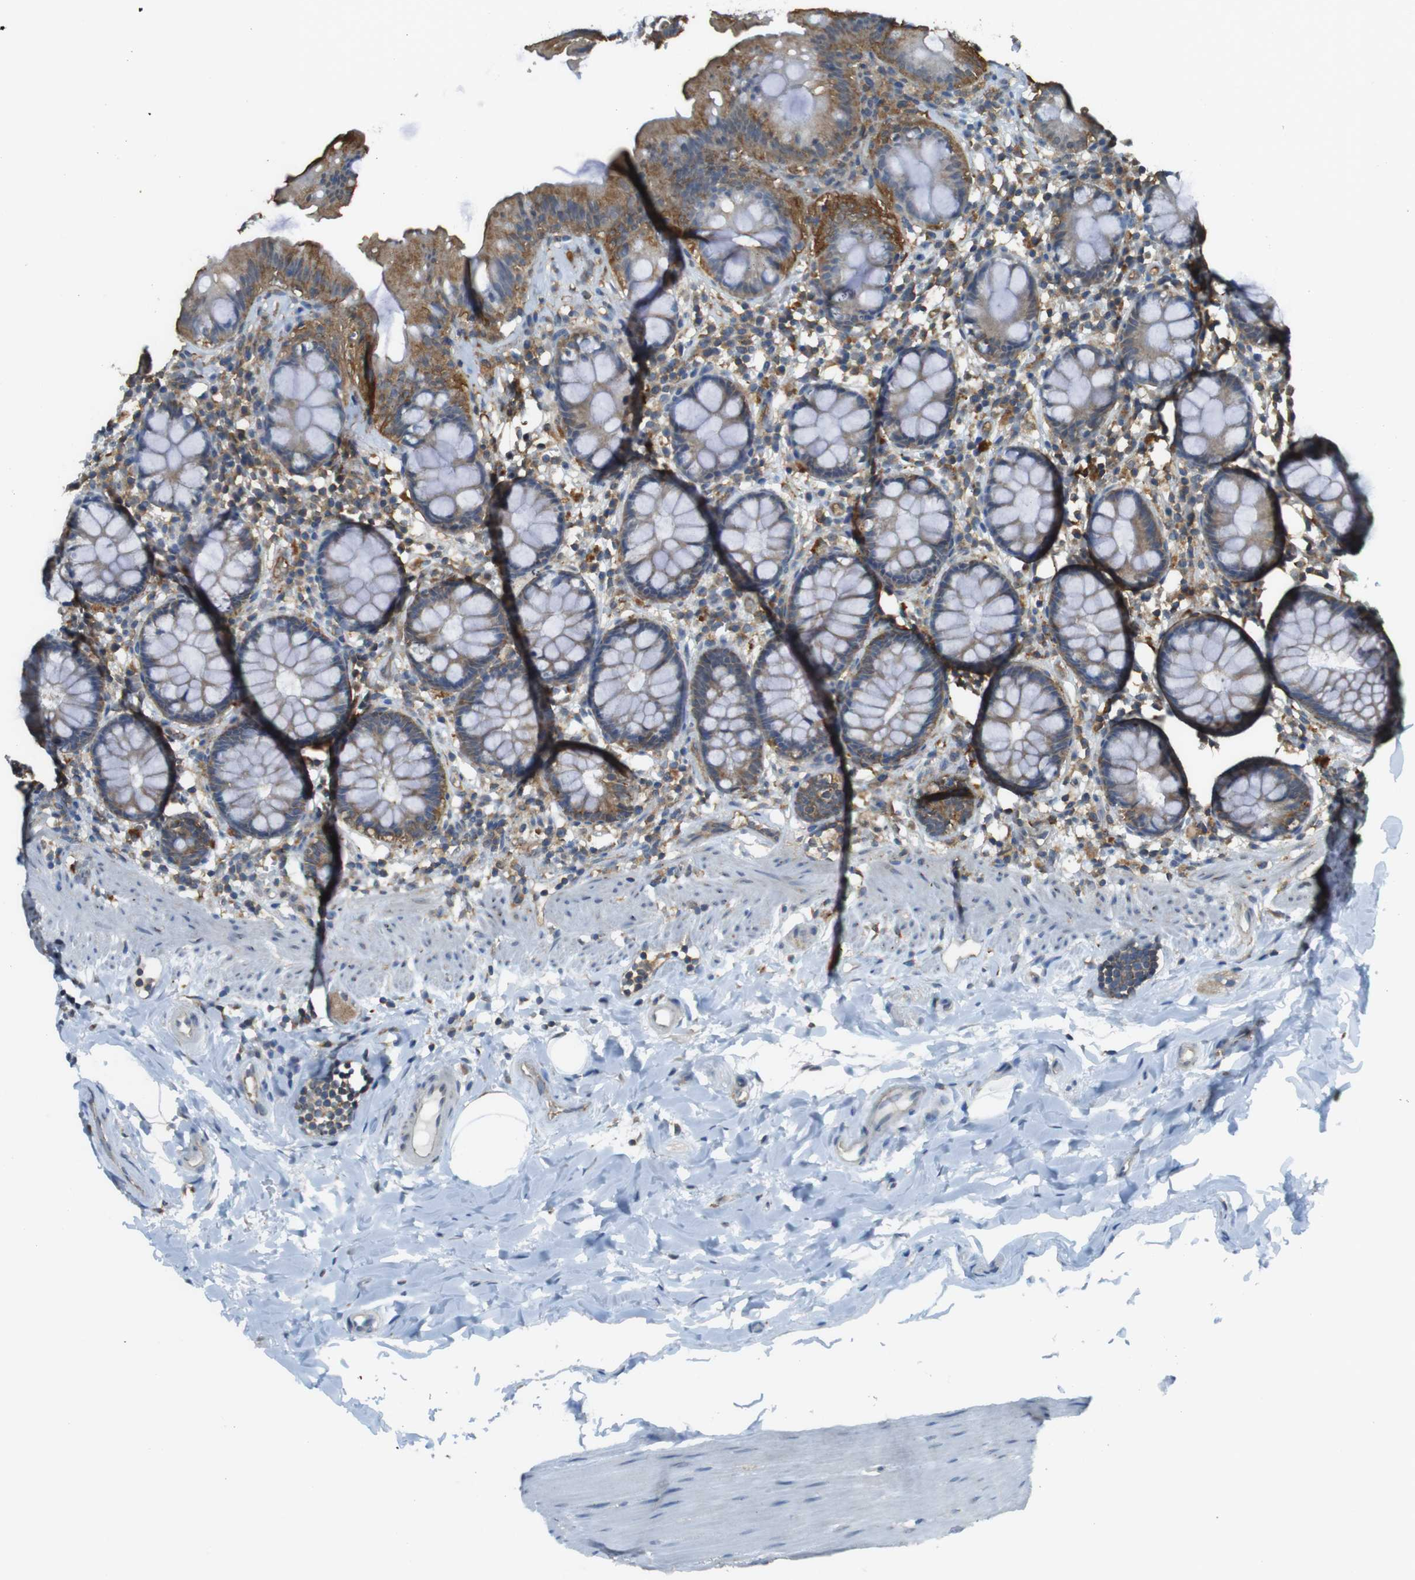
{"staining": {"intensity": "weak", "quantity": ">75%", "location": "cytoplasmic/membranous"}, "tissue": "colon", "cell_type": "Endothelial cells", "image_type": "normal", "snomed": [{"axis": "morphology", "description": "Normal tissue, NOS"}, {"axis": "topography", "description": "Colon"}], "caption": "Colon stained with a brown dye reveals weak cytoplasmic/membranous positive staining in approximately >75% of endothelial cells.", "gene": "BRI3BP", "patient": {"sex": "female", "age": 80}}